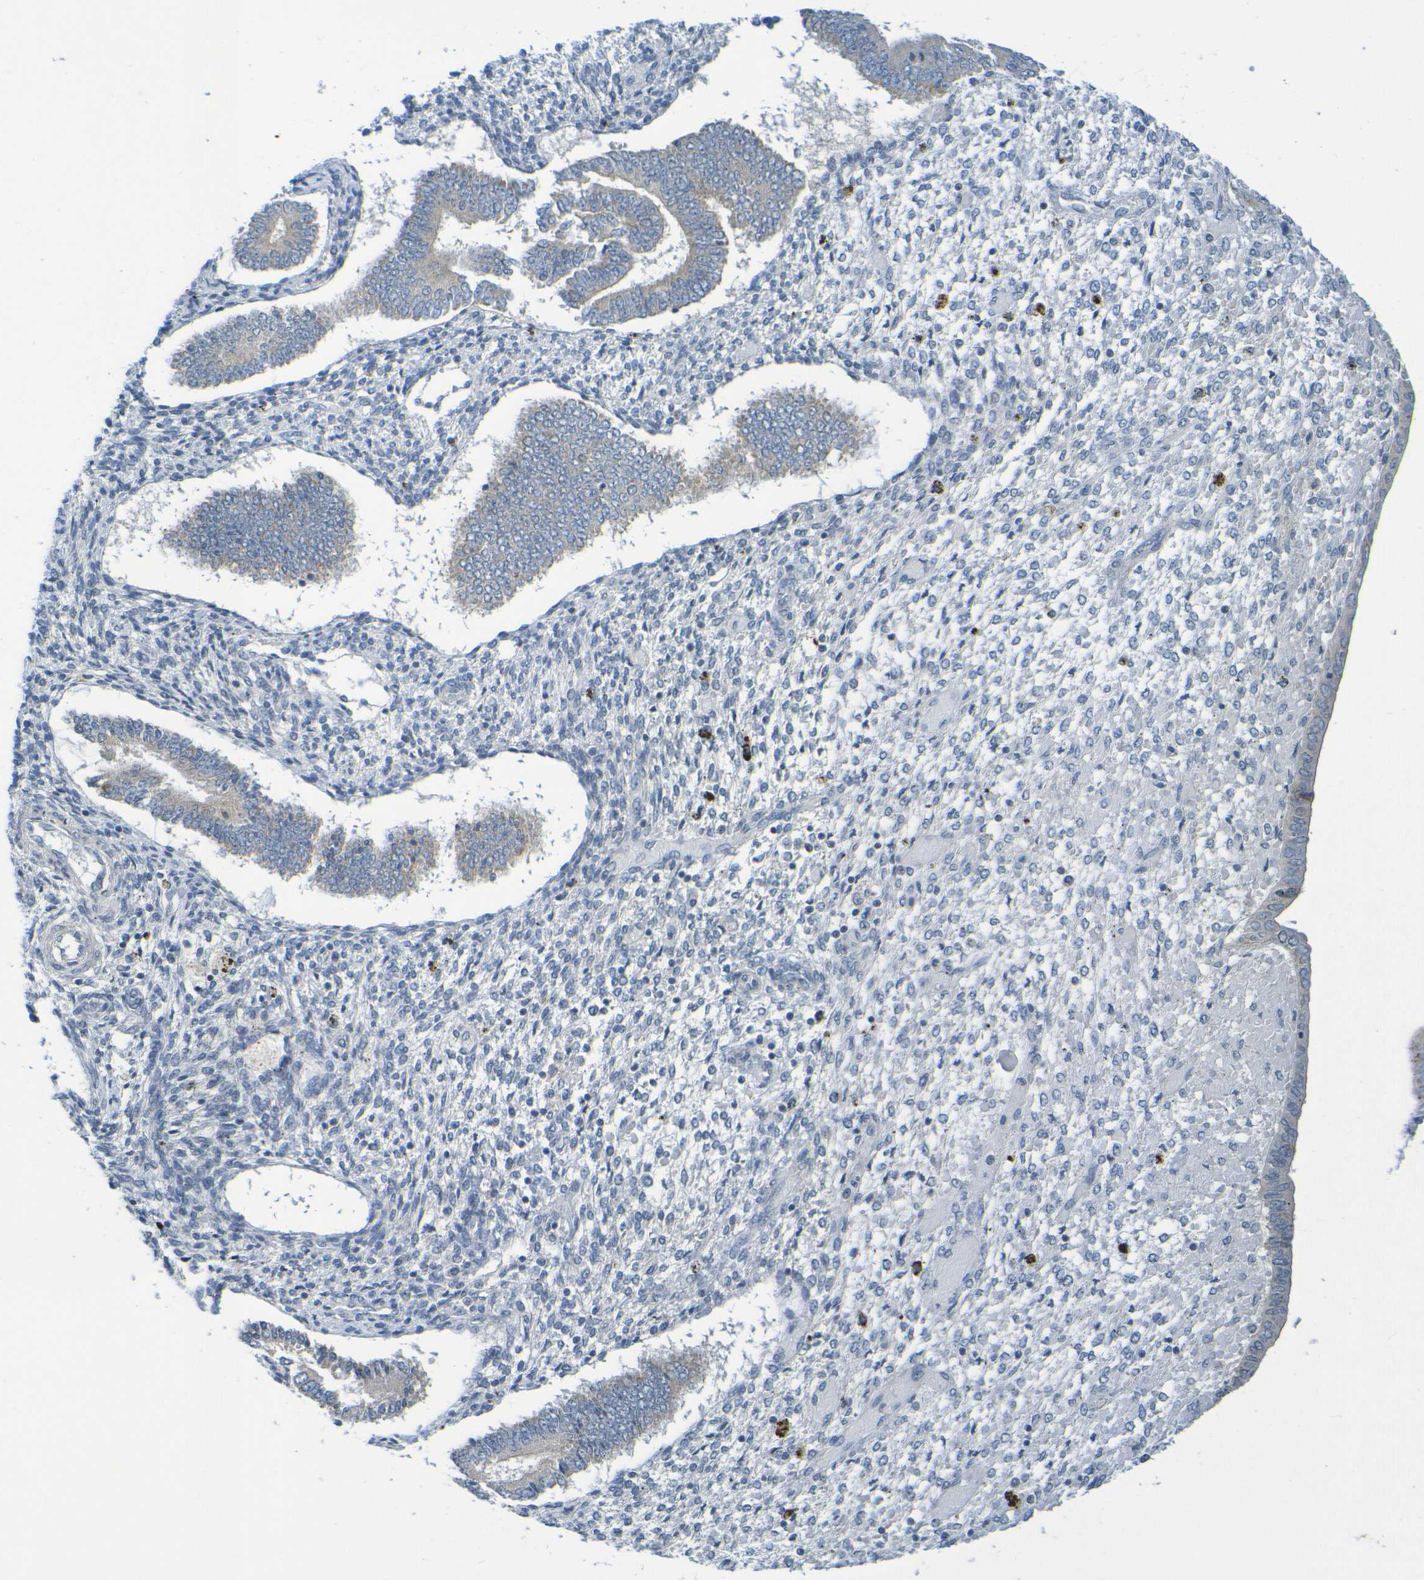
{"staining": {"intensity": "weak", "quantity": "<25%", "location": "cytoplasmic/membranous"}, "tissue": "endometrium", "cell_type": "Cells in endometrial stroma", "image_type": "normal", "snomed": [{"axis": "morphology", "description": "Normal tissue, NOS"}, {"axis": "topography", "description": "Endometrium"}], "caption": "This is a image of immunohistochemistry staining of unremarkable endometrium, which shows no positivity in cells in endometrial stroma. Brightfield microscopy of IHC stained with DAB (3,3'-diaminobenzidine) (brown) and hematoxylin (blue), captured at high magnification.", "gene": "CYP4F2", "patient": {"sex": "female", "age": 42}}